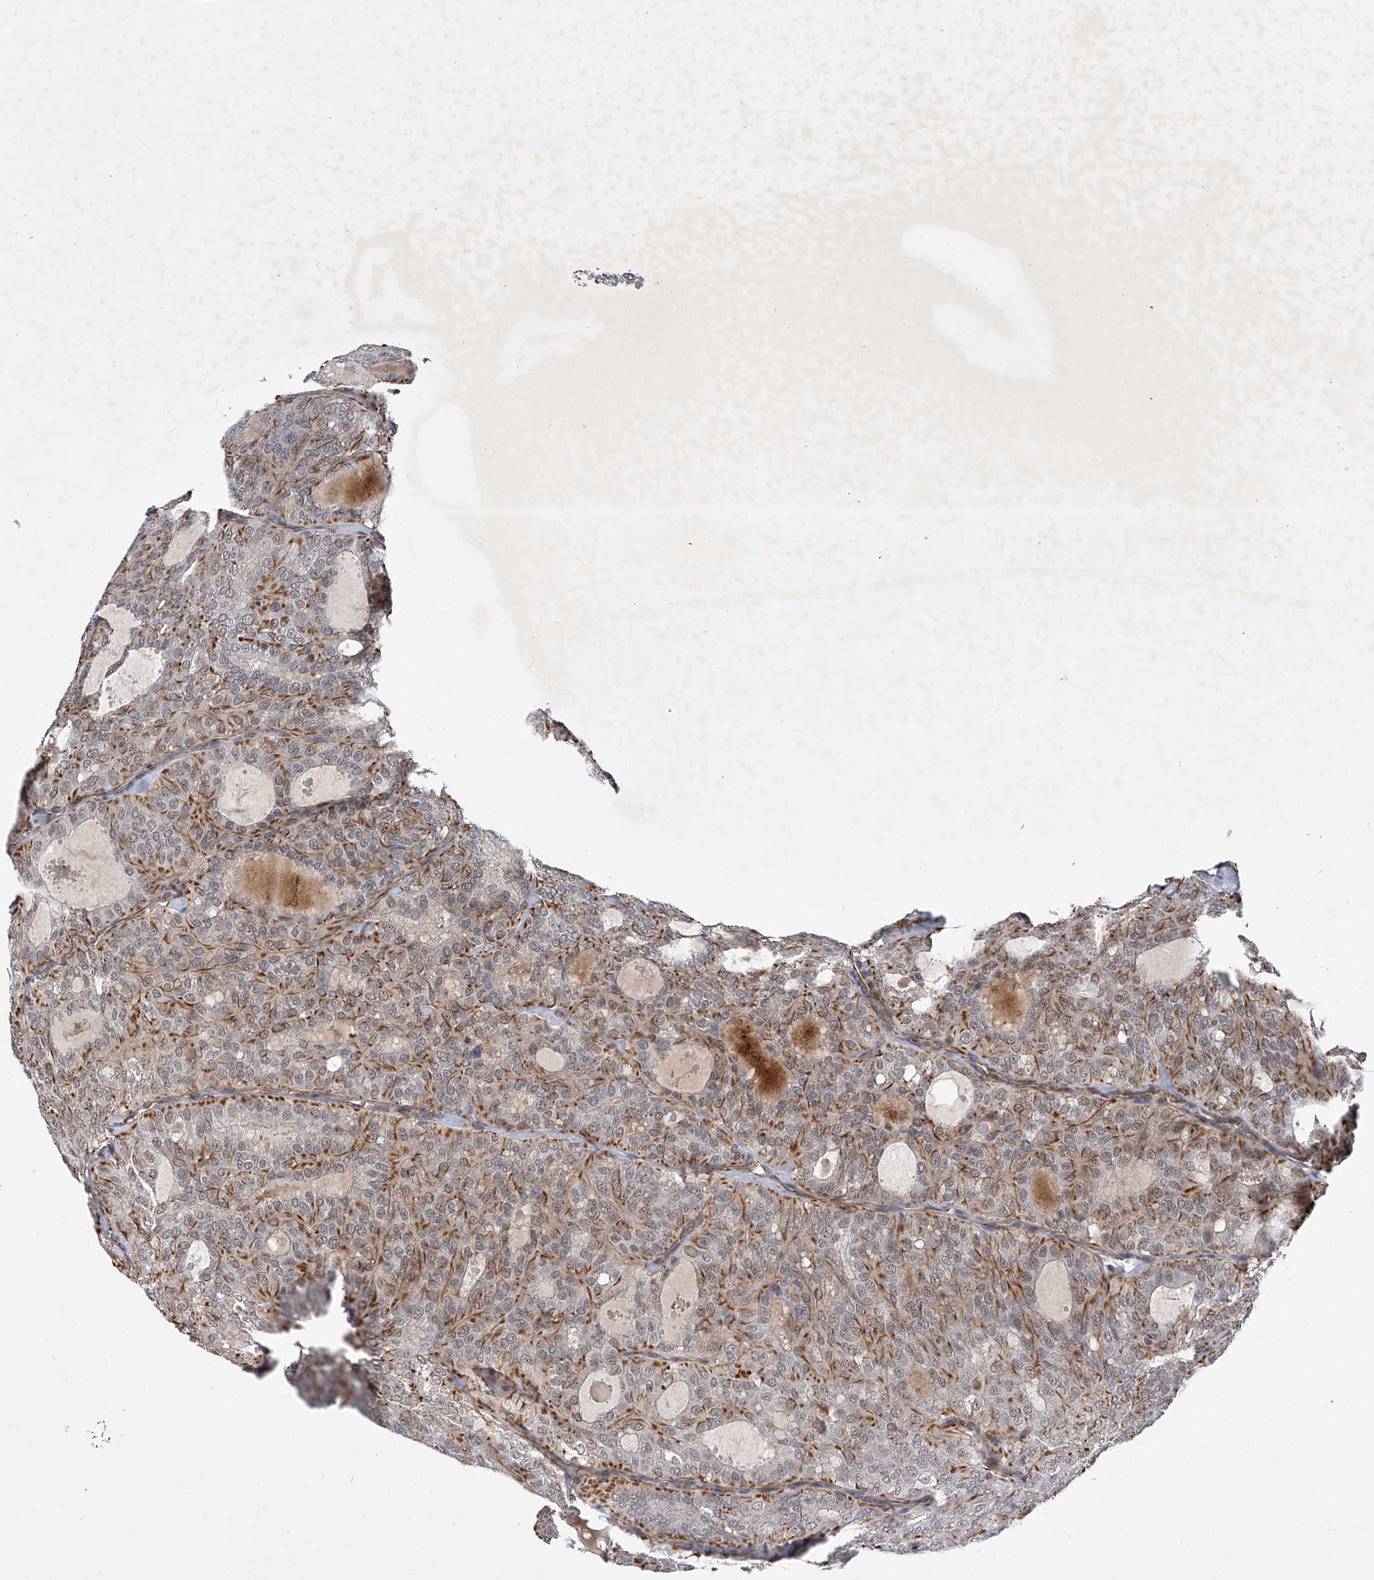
{"staining": {"intensity": "moderate", "quantity": "25%-75%", "location": "cytoplasmic/membranous"}, "tissue": "thyroid cancer", "cell_type": "Tumor cells", "image_type": "cancer", "snomed": [{"axis": "morphology", "description": "Follicular adenoma carcinoma, NOS"}, {"axis": "topography", "description": "Thyroid gland"}], "caption": "Thyroid follicular adenoma carcinoma was stained to show a protein in brown. There is medium levels of moderate cytoplasmic/membranous expression in approximately 25%-75% of tumor cells. The staining is performed using DAB (3,3'-diaminobenzidine) brown chromogen to label protein expression. The nuclei are counter-stained blue using hematoxylin.", "gene": "AMD1", "patient": {"sex": "male", "age": 75}}